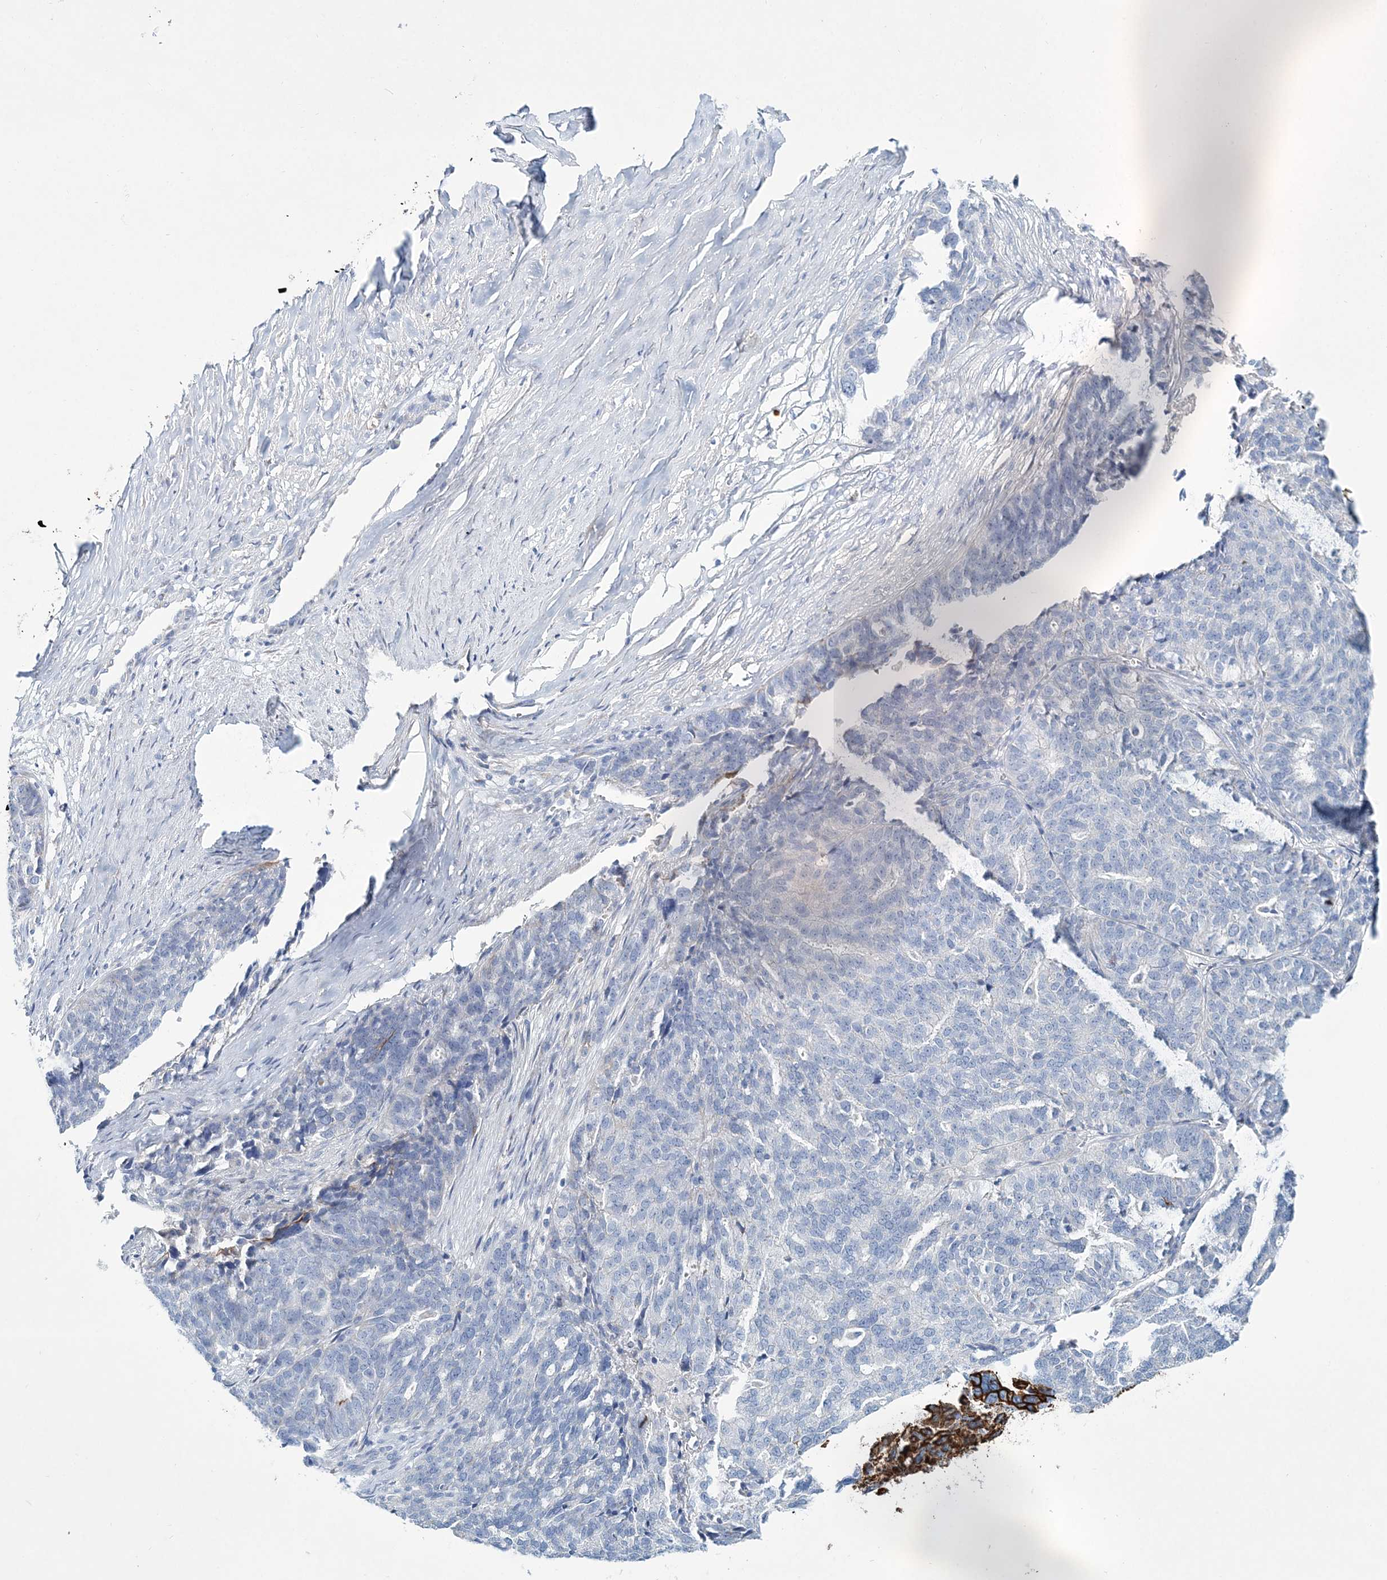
{"staining": {"intensity": "negative", "quantity": "none", "location": "none"}, "tissue": "ovarian cancer", "cell_type": "Tumor cells", "image_type": "cancer", "snomed": [{"axis": "morphology", "description": "Cystadenocarcinoma, serous, NOS"}, {"axis": "topography", "description": "Ovary"}], "caption": "Immunohistochemical staining of human serous cystadenocarcinoma (ovarian) demonstrates no significant expression in tumor cells.", "gene": "ADGRL1", "patient": {"sex": "female", "age": 59}}